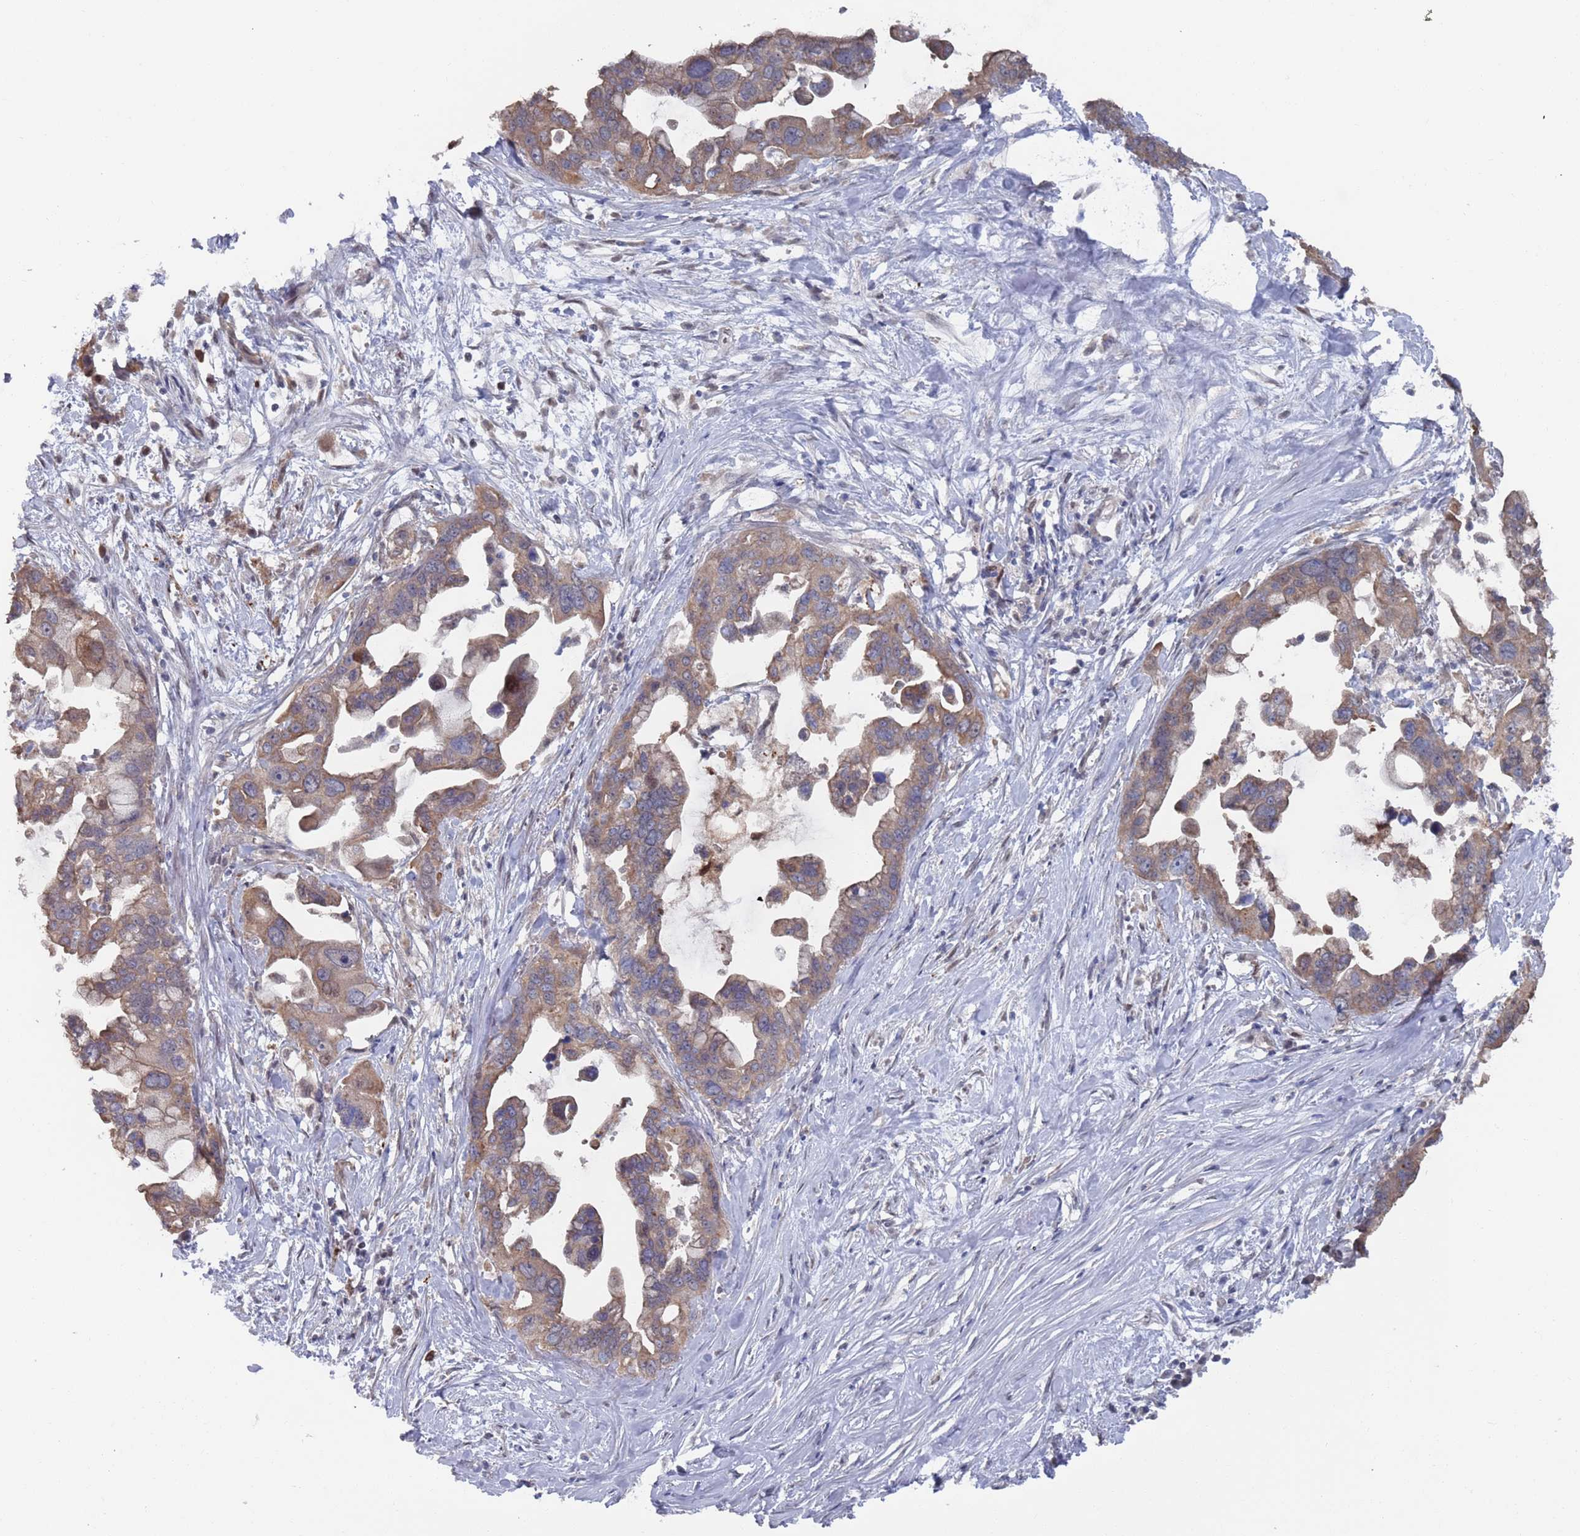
{"staining": {"intensity": "moderate", "quantity": ">75%", "location": "cytoplasmic/membranous"}, "tissue": "pancreatic cancer", "cell_type": "Tumor cells", "image_type": "cancer", "snomed": [{"axis": "morphology", "description": "Adenocarcinoma, NOS"}, {"axis": "topography", "description": "Pancreas"}], "caption": "Immunohistochemistry of pancreatic cancer (adenocarcinoma) displays medium levels of moderate cytoplasmic/membranous positivity in about >75% of tumor cells.", "gene": "DGKD", "patient": {"sex": "female", "age": 83}}